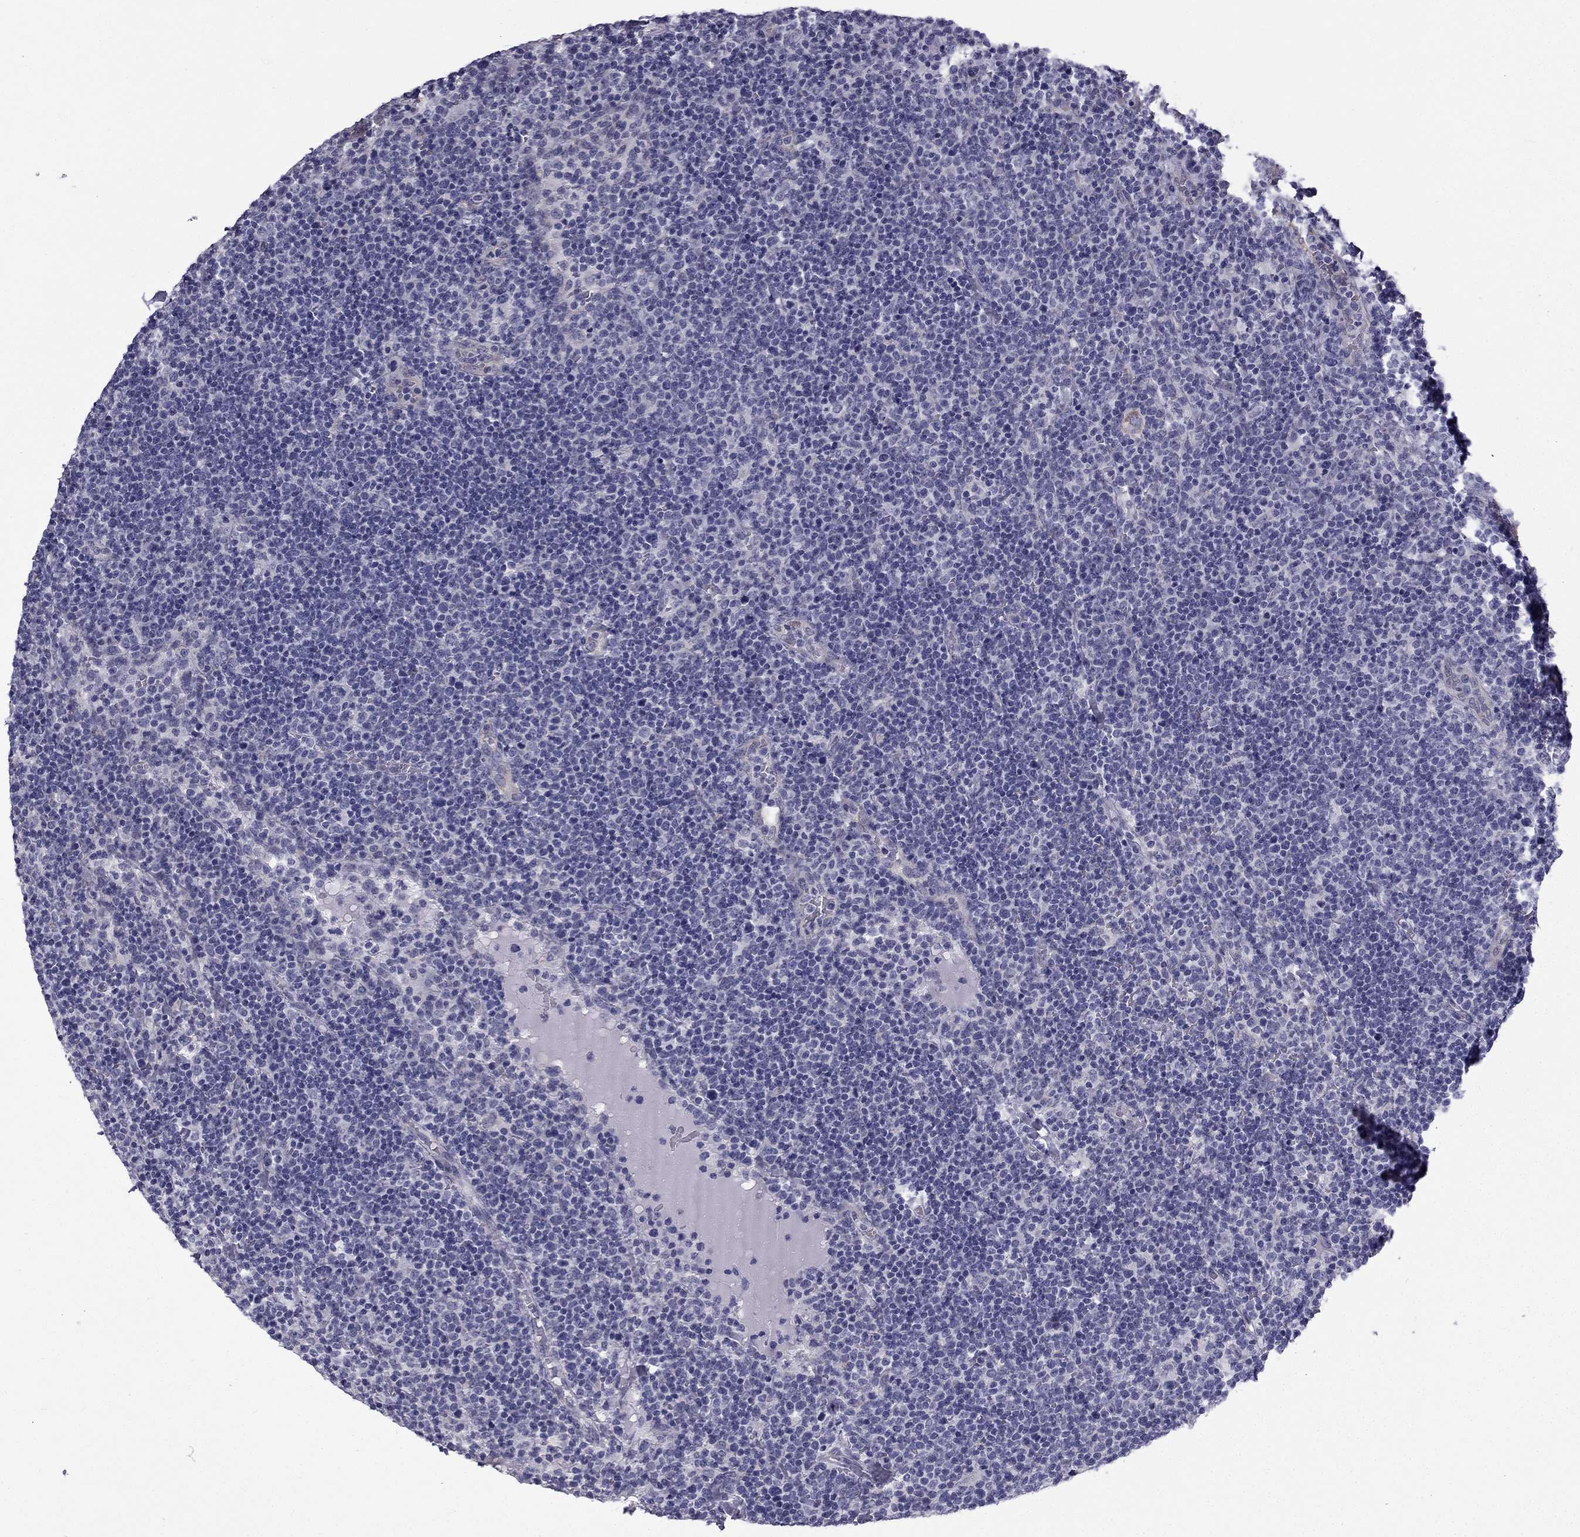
{"staining": {"intensity": "negative", "quantity": "none", "location": "none"}, "tissue": "lymphoma", "cell_type": "Tumor cells", "image_type": "cancer", "snomed": [{"axis": "morphology", "description": "Malignant lymphoma, non-Hodgkin's type, High grade"}, {"axis": "topography", "description": "Lymph node"}], "caption": "Protein analysis of high-grade malignant lymphoma, non-Hodgkin's type displays no significant positivity in tumor cells.", "gene": "CCDC40", "patient": {"sex": "male", "age": 61}}